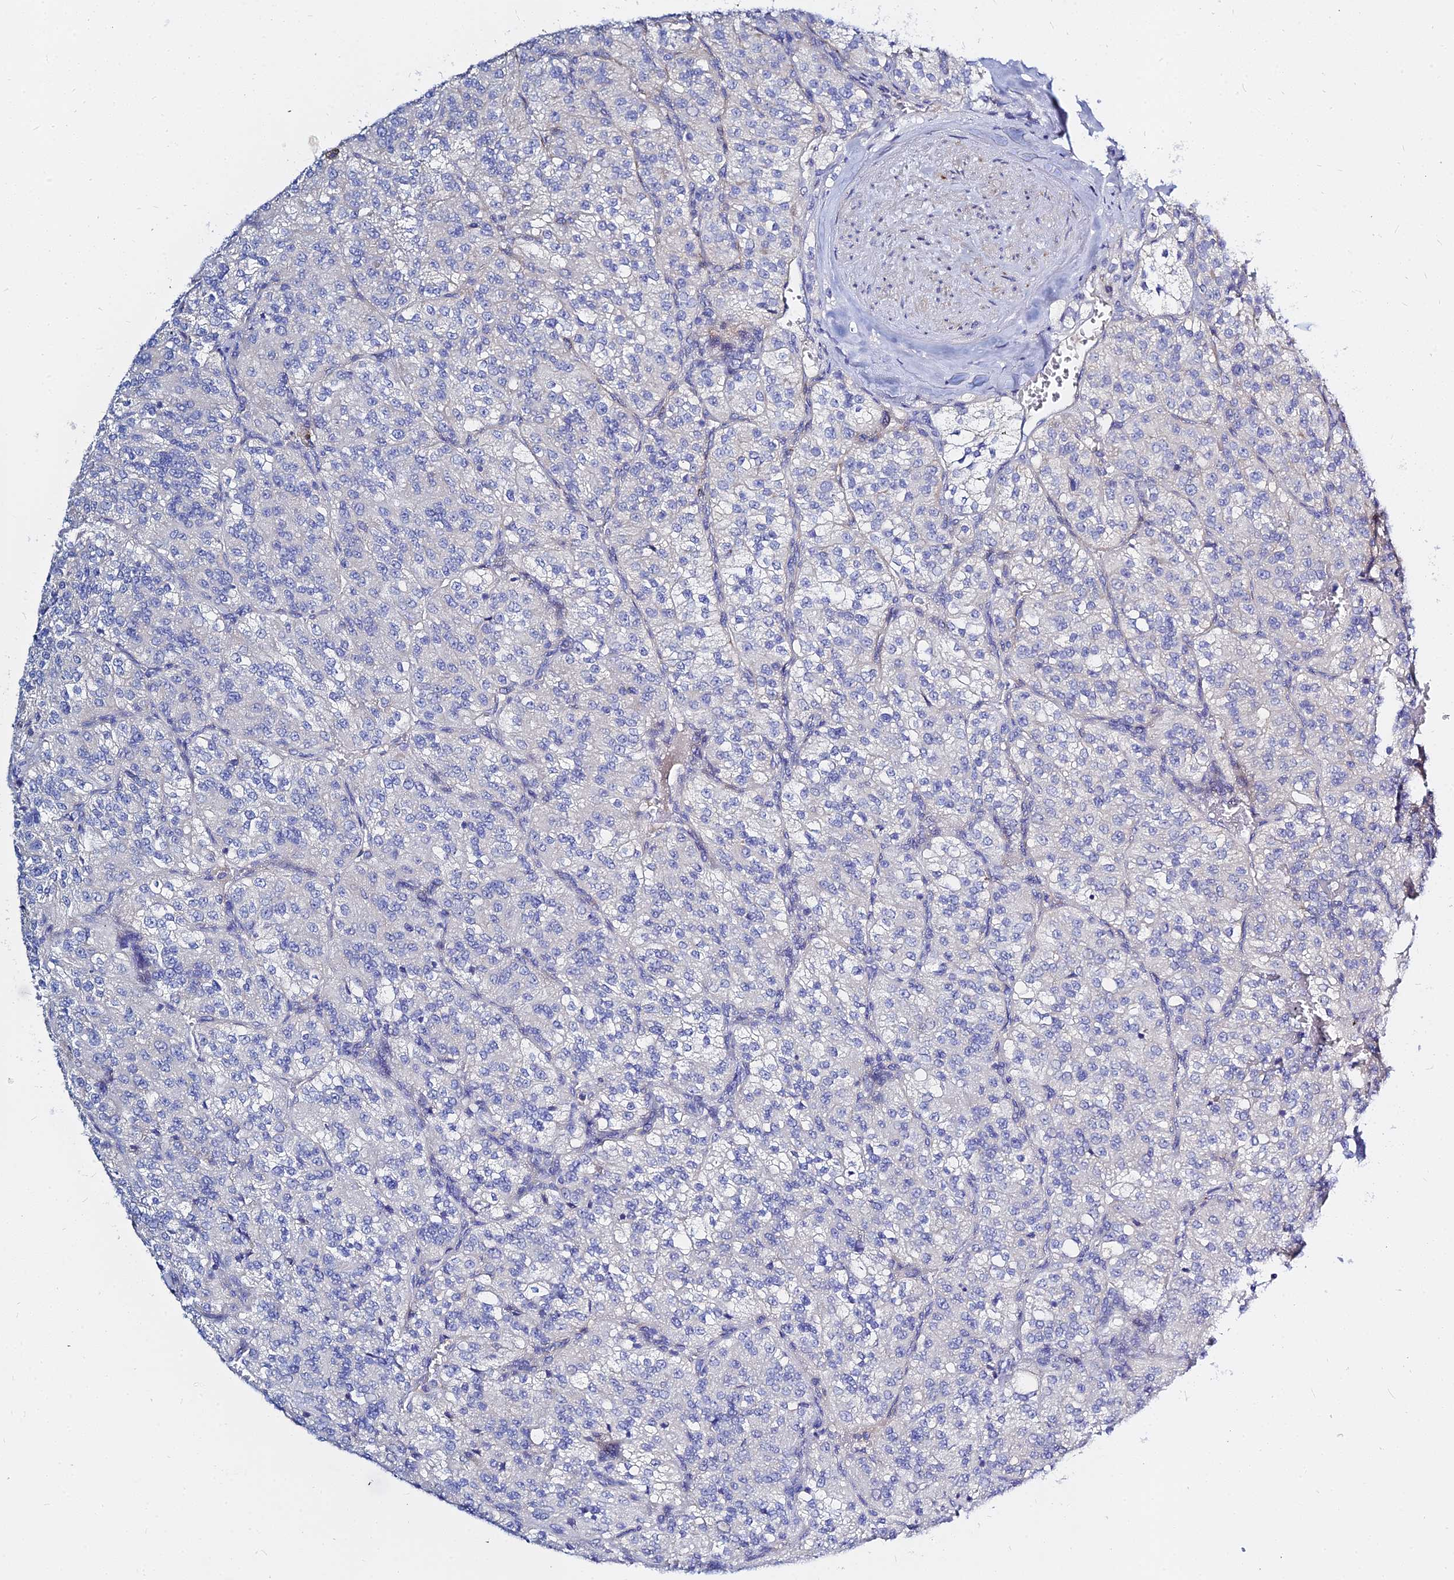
{"staining": {"intensity": "negative", "quantity": "none", "location": "none"}, "tissue": "renal cancer", "cell_type": "Tumor cells", "image_type": "cancer", "snomed": [{"axis": "morphology", "description": "Adenocarcinoma, NOS"}, {"axis": "topography", "description": "Kidney"}], "caption": "A high-resolution histopathology image shows immunohistochemistry (IHC) staining of renal cancer (adenocarcinoma), which demonstrates no significant staining in tumor cells. Nuclei are stained in blue.", "gene": "ZNF552", "patient": {"sex": "female", "age": 63}}